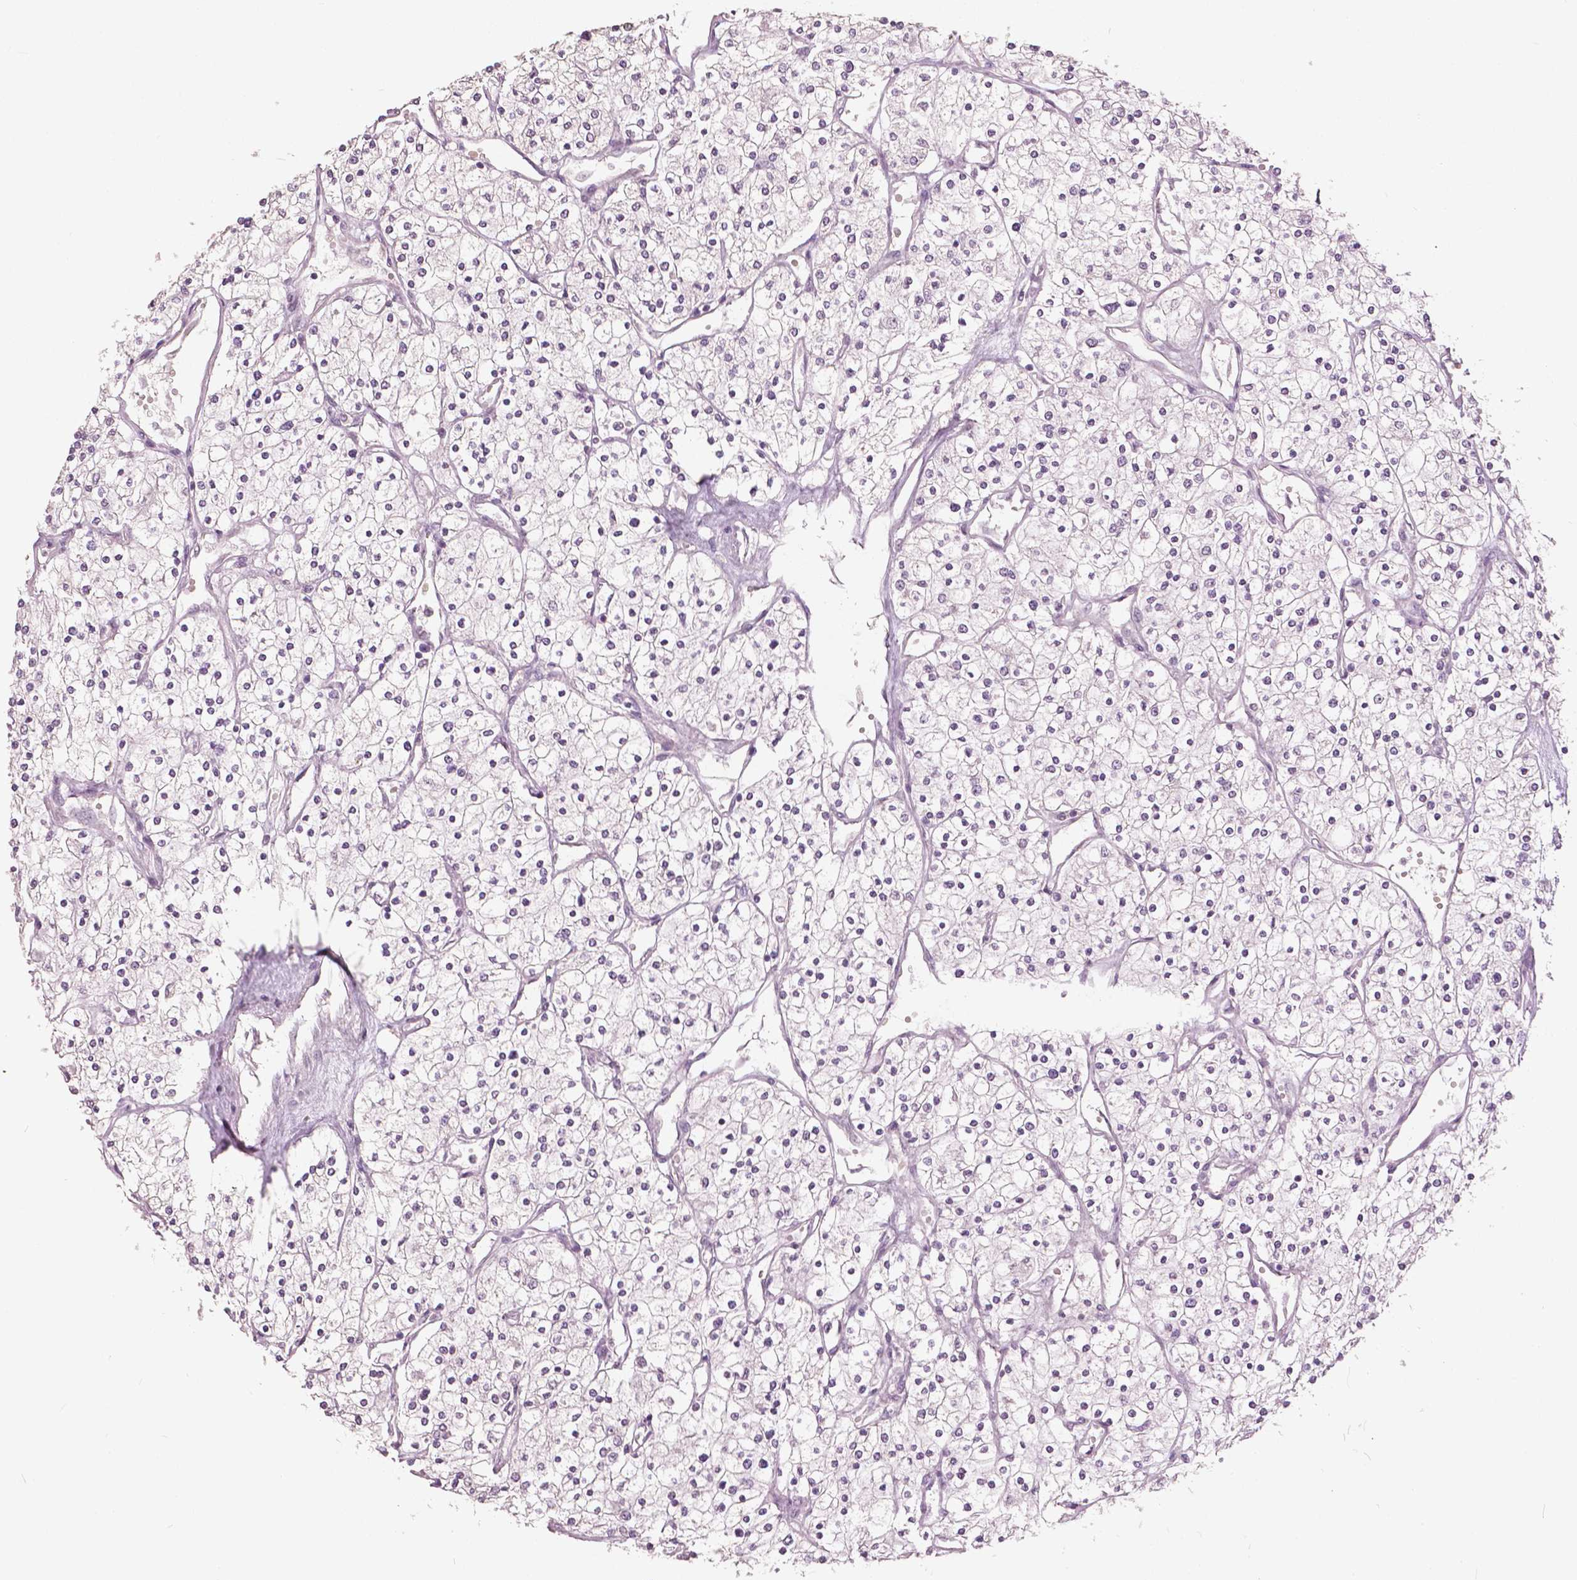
{"staining": {"intensity": "negative", "quantity": "none", "location": "none"}, "tissue": "renal cancer", "cell_type": "Tumor cells", "image_type": "cancer", "snomed": [{"axis": "morphology", "description": "Adenocarcinoma, NOS"}, {"axis": "topography", "description": "Kidney"}], "caption": "DAB (3,3'-diaminobenzidine) immunohistochemical staining of human renal cancer (adenocarcinoma) shows no significant staining in tumor cells.", "gene": "NANOG", "patient": {"sex": "male", "age": 80}}